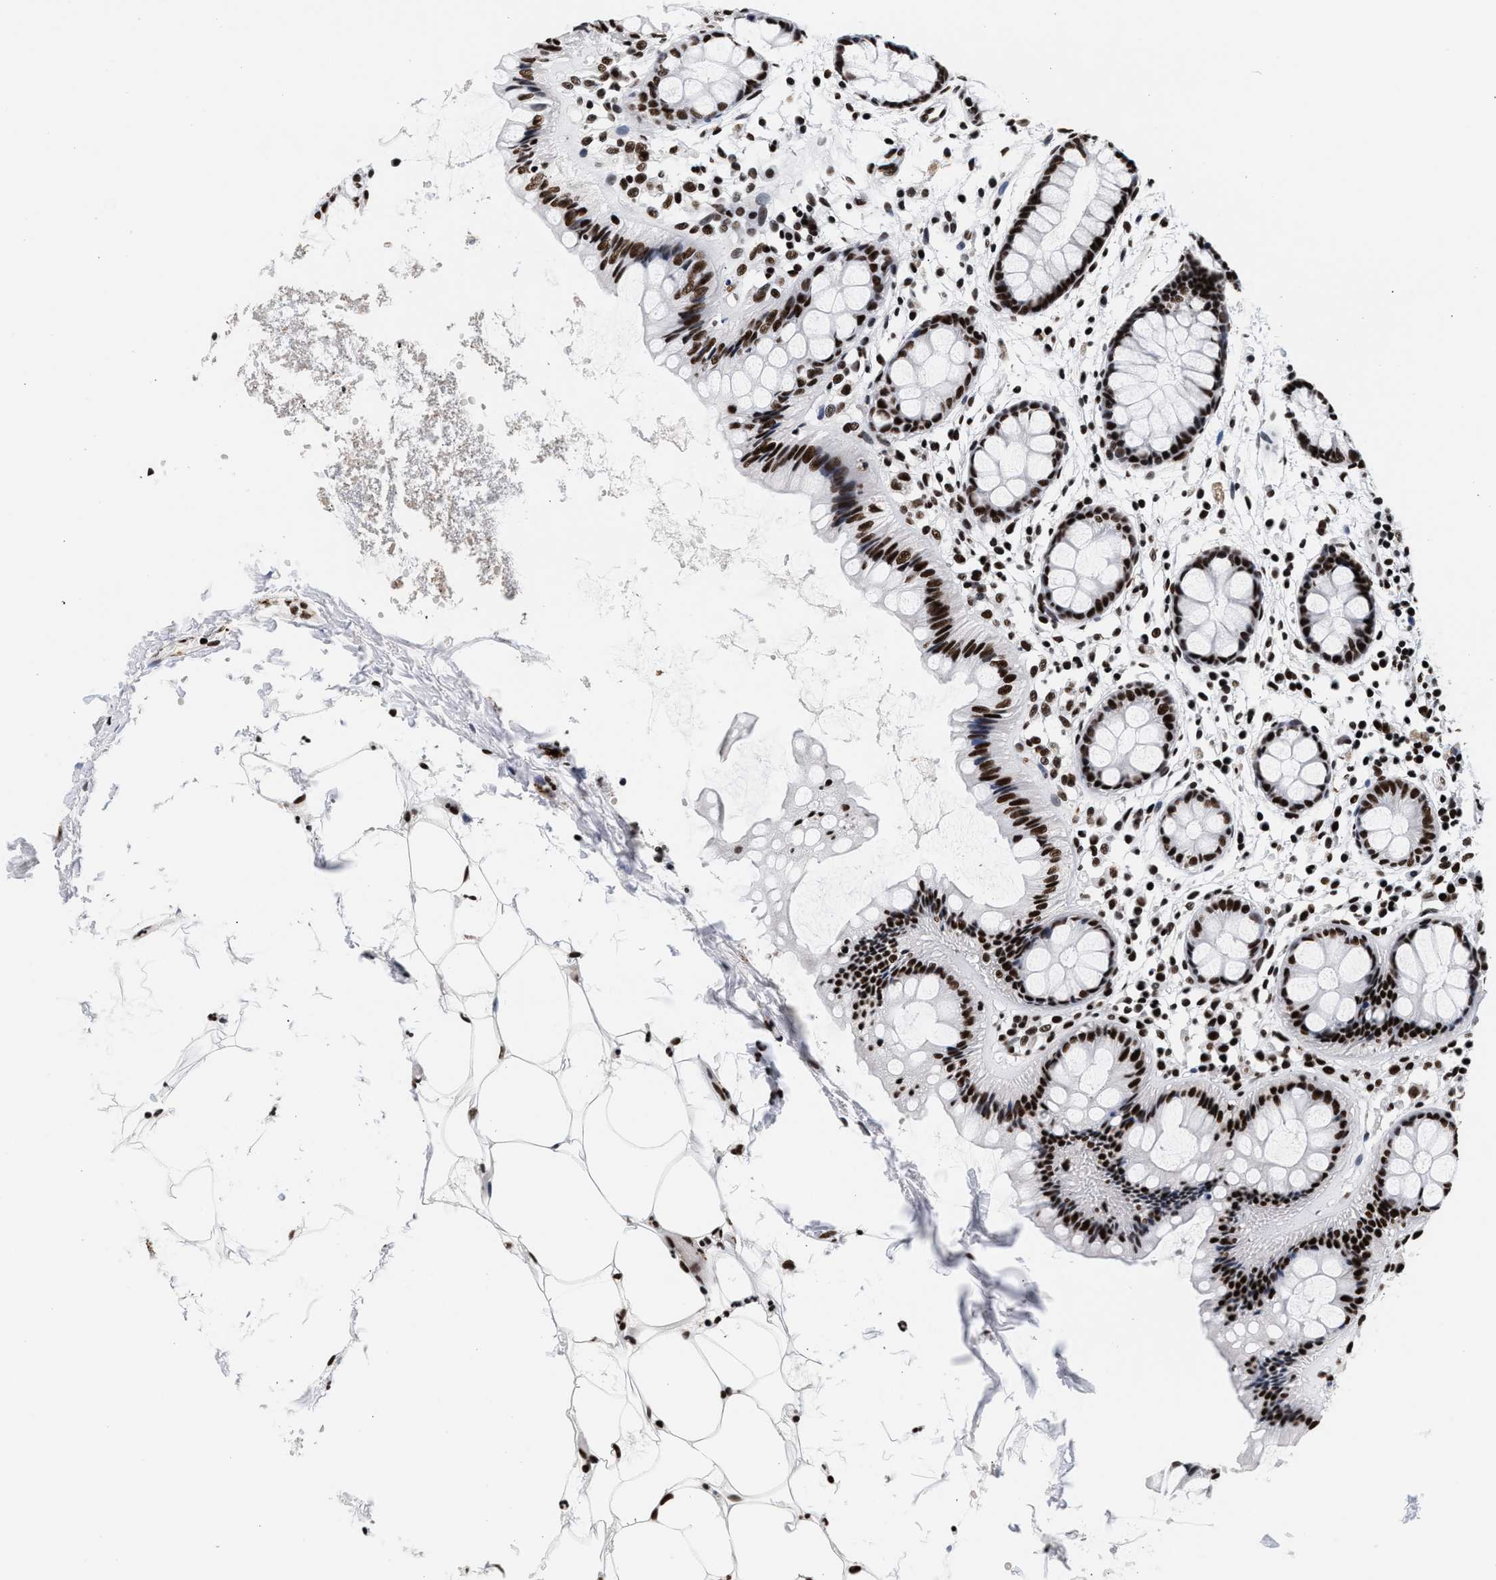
{"staining": {"intensity": "strong", "quantity": ">75%", "location": "nuclear"}, "tissue": "rectum", "cell_type": "Glandular cells", "image_type": "normal", "snomed": [{"axis": "morphology", "description": "Normal tissue, NOS"}, {"axis": "topography", "description": "Rectum"}], "caption": "High-magnification brightfield microscopy of benign rectum stained with DAB (brown) and counterstained with hematoxylin (blue). glandular cells exhibit strong nuclear staining is identified in approximately>75% of cells. (Stains: DAB (3,3'-diaminobenzidine) in brown, nuclei in blue, Microscopy: brightfield microscopy at high magnification).", "gene": "RAD21", "patient": {"sex": "female", "age": 66}}